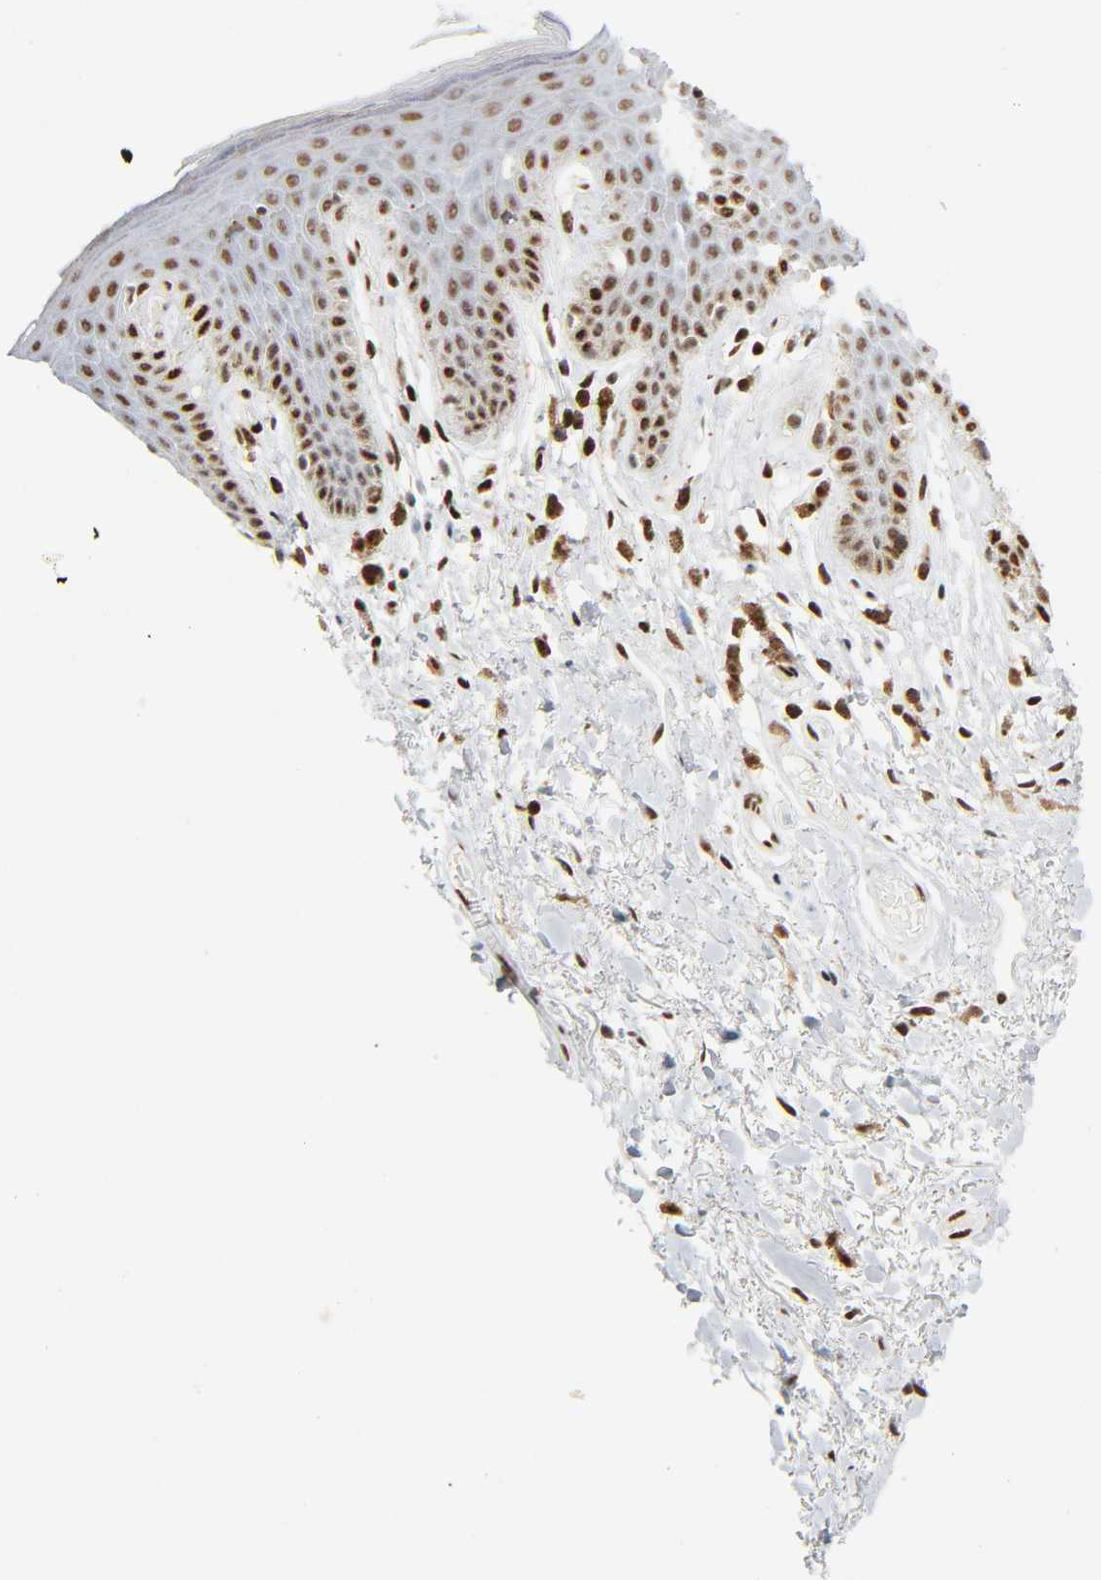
{"staining": {"intensity": "moderate", "quantity": "25%-75%", "location": "nuclear"}, "tissue": "skin", "cell_type": "Epidermal cells", "image_type": "normal", "snomed": [{"axis": "morphology", "description": "Normal tissue, NOS"}, {"axis": "topography", "description": "Anal"}], "caption": "About 25%-75% of epidermal cells in unremarkable skin reveal moderate nuclear protein expression as visualized by brown immunohistochemical staining.", "gene": "WAS", "patient": {"sex": "male", "age": 74}}